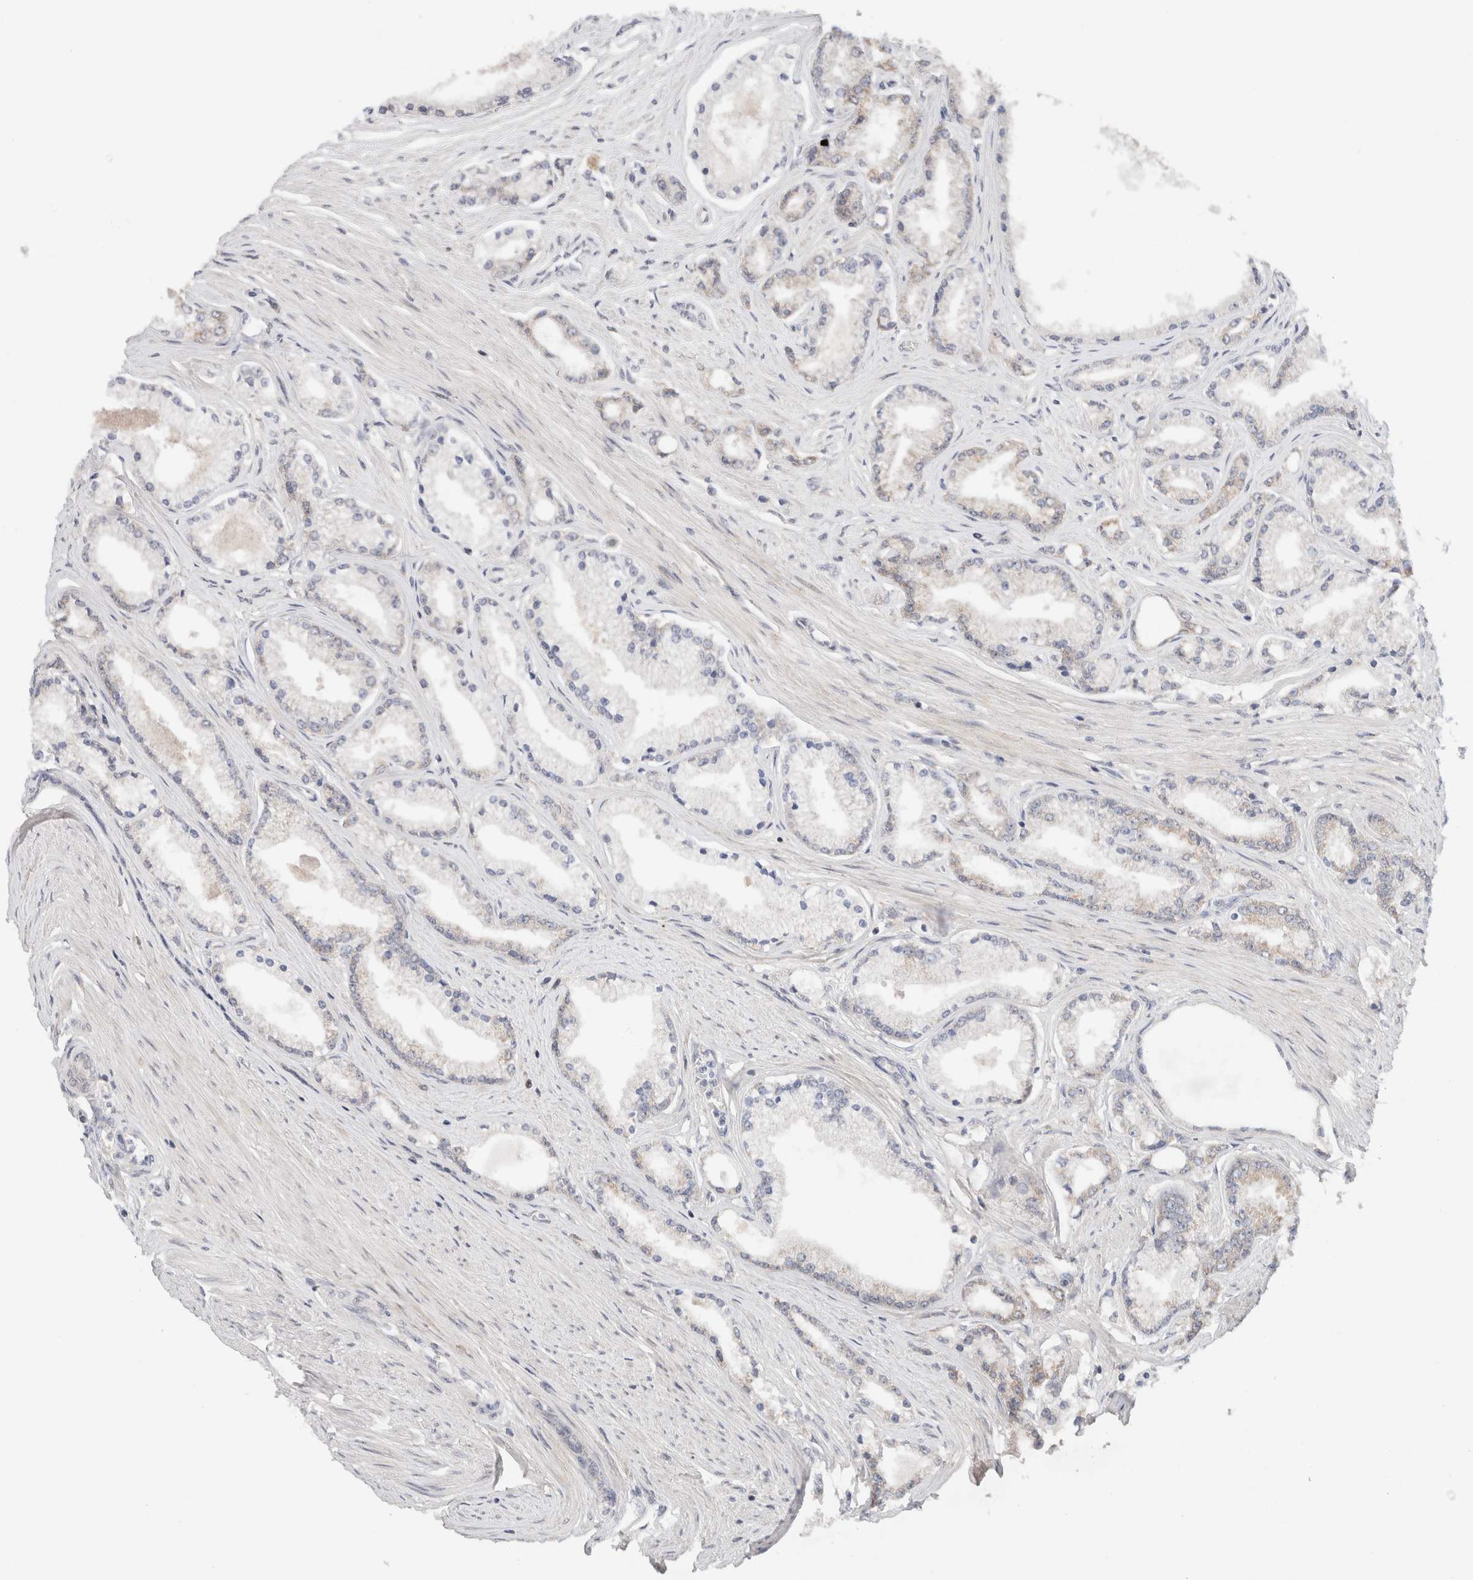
{"staining": {"intensity": "weak", "quantity": "25%-75%", "location": "cytoplasmic/membranous"}, "tissue": "prostate cancer", "cell_type": "Tumor cells", "image_type": "cancer", "snomed": [{"axis": "morphology", "description": "Adenocarcinoma, High grade"}, {"axis": "topography", "description": "Prostate"}], "caption": "Prostate cancer tissue exhibits weak cytoplasmic/membranous expression in approximately 25%-75% of tumor cells", "gene": "ERI3", "patient": {"sex": "male", "age": 71}}